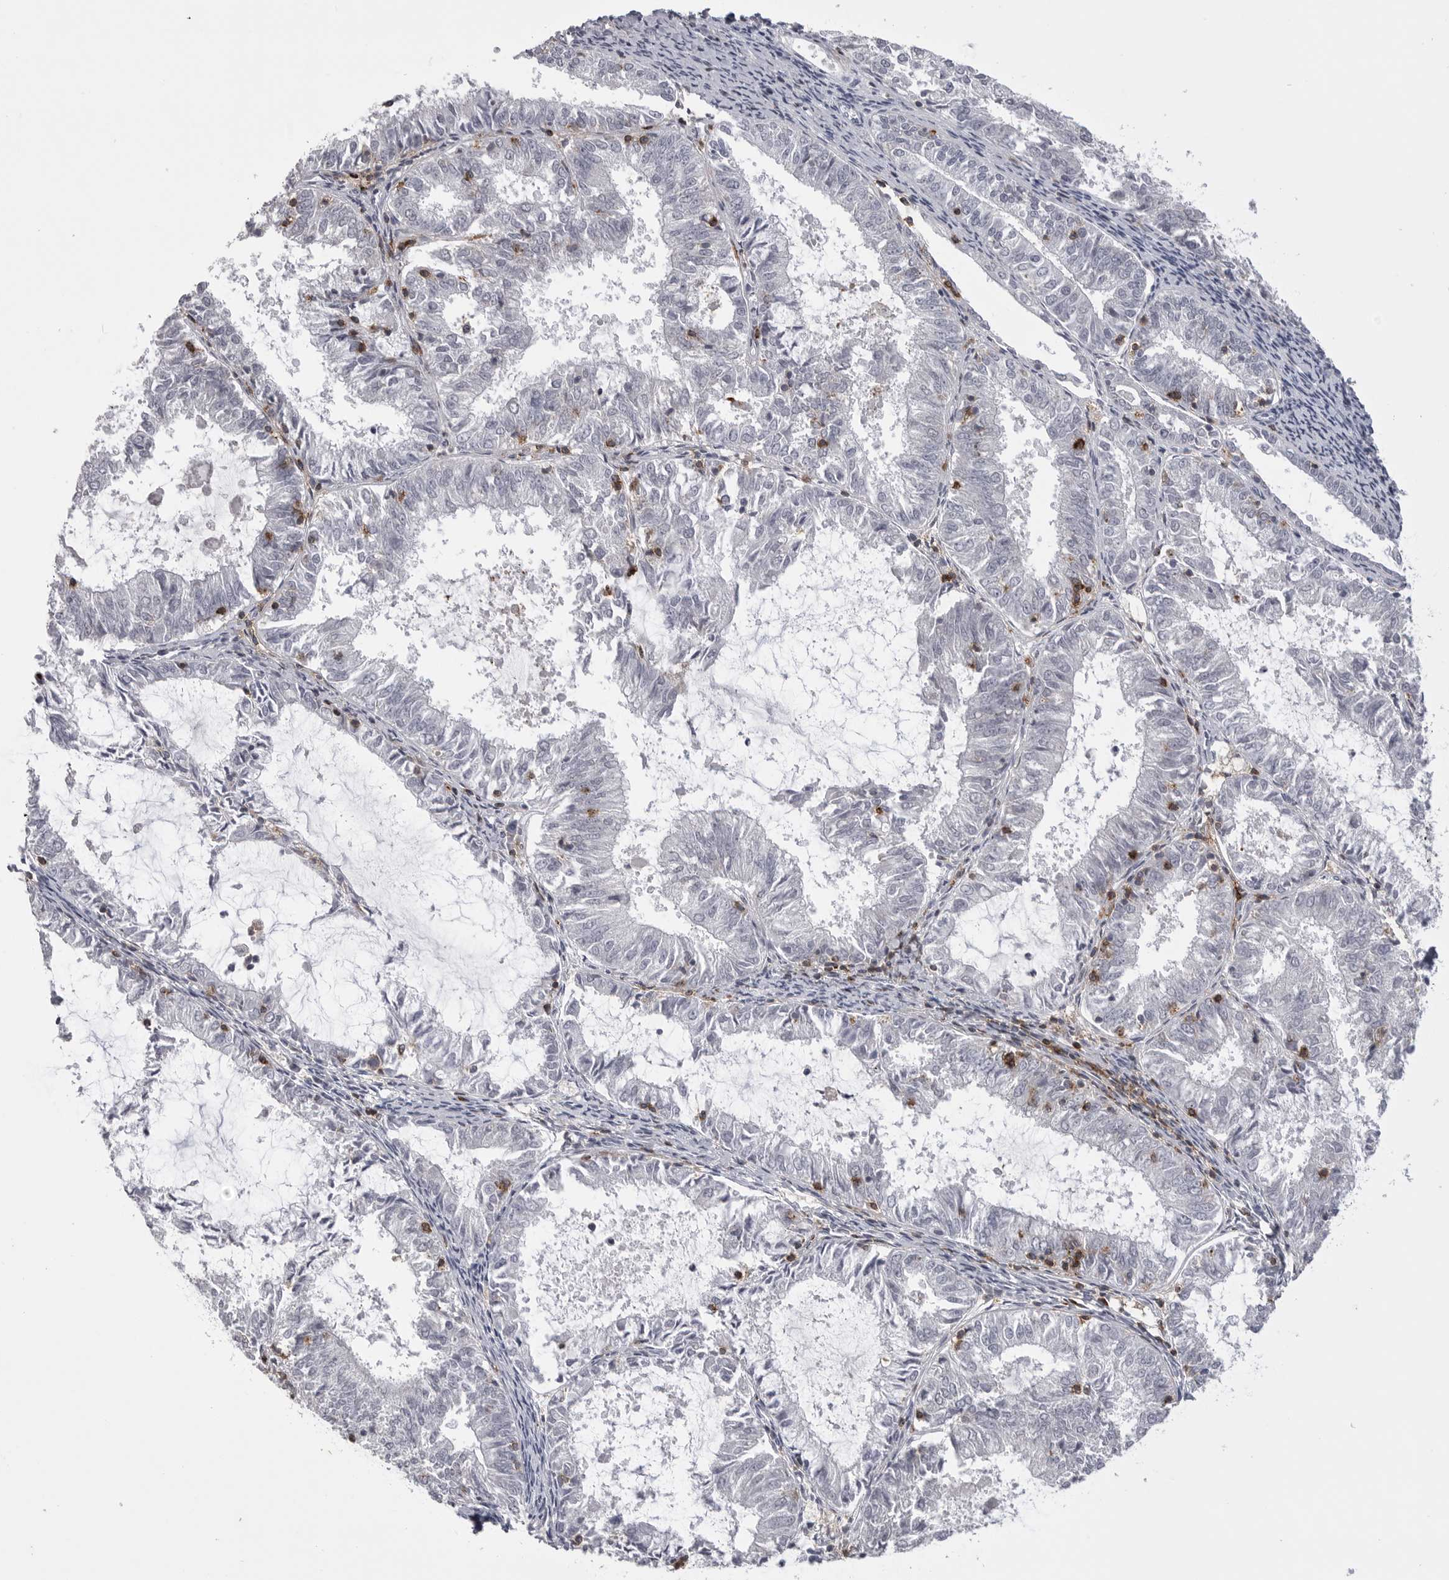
{"staining": {"intensity": "negative", "quantity": "none", "location": "none"}, "tissue": "endometrial cancer", "cell_type": "Tumor cells", "image_type": "cancer", "snomed": [{"axis": "morphology", "description": "Adenocarcinoma, NOS"}, {"axis": "topography", "description": "Endometrium"}], "caption": "DAB immunohistochemical staining of human endometrial cancer shows no significant expression in tumor cells. (Brightfield microscopy of DAB (3,3'-diaminobenzidine) IHC at high magnification).", "gene": "ITGAL", "patient": {"sex": "female", "age": 57}}